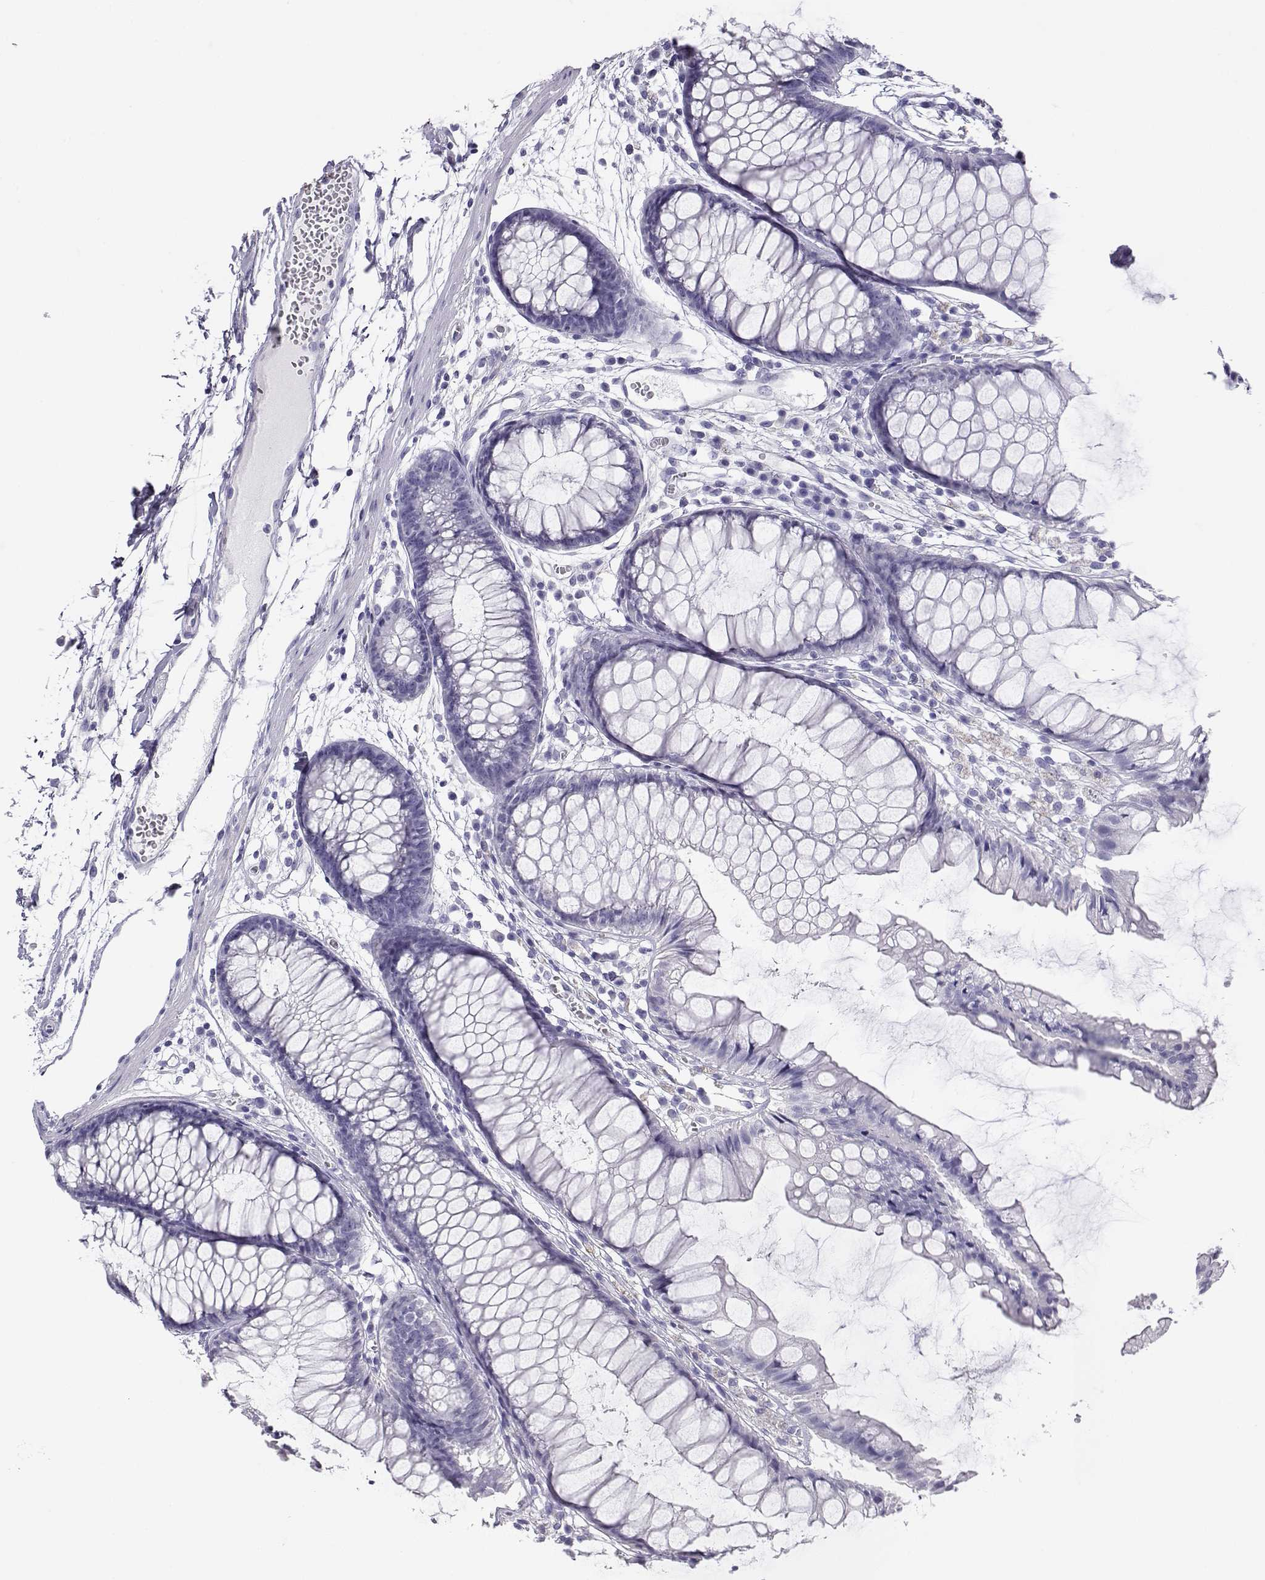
{"staining": {"intensity": "negative", "quantity": "none", "location": "none"}, "tissue": "colon", "cell_type": "Endothelial cells", "image_type": "normal", "snomed": [{"axis": "morphology", "description": "Normal tissue, NOS"}, {"axis": "morphology", "description": "Adenocarcinoma, NOS"}, {"axis": "topography", "description": "Colon"}], "caption": "High power microscopy micrograph of an IHC micrograph of normal colon, revealing no significant staining in endothelial cells. (Immunohistochemistry, brightfield microscopy, high magnification).", "gene": "CABS1", "patient": {"sex": "male", "age": 65}}